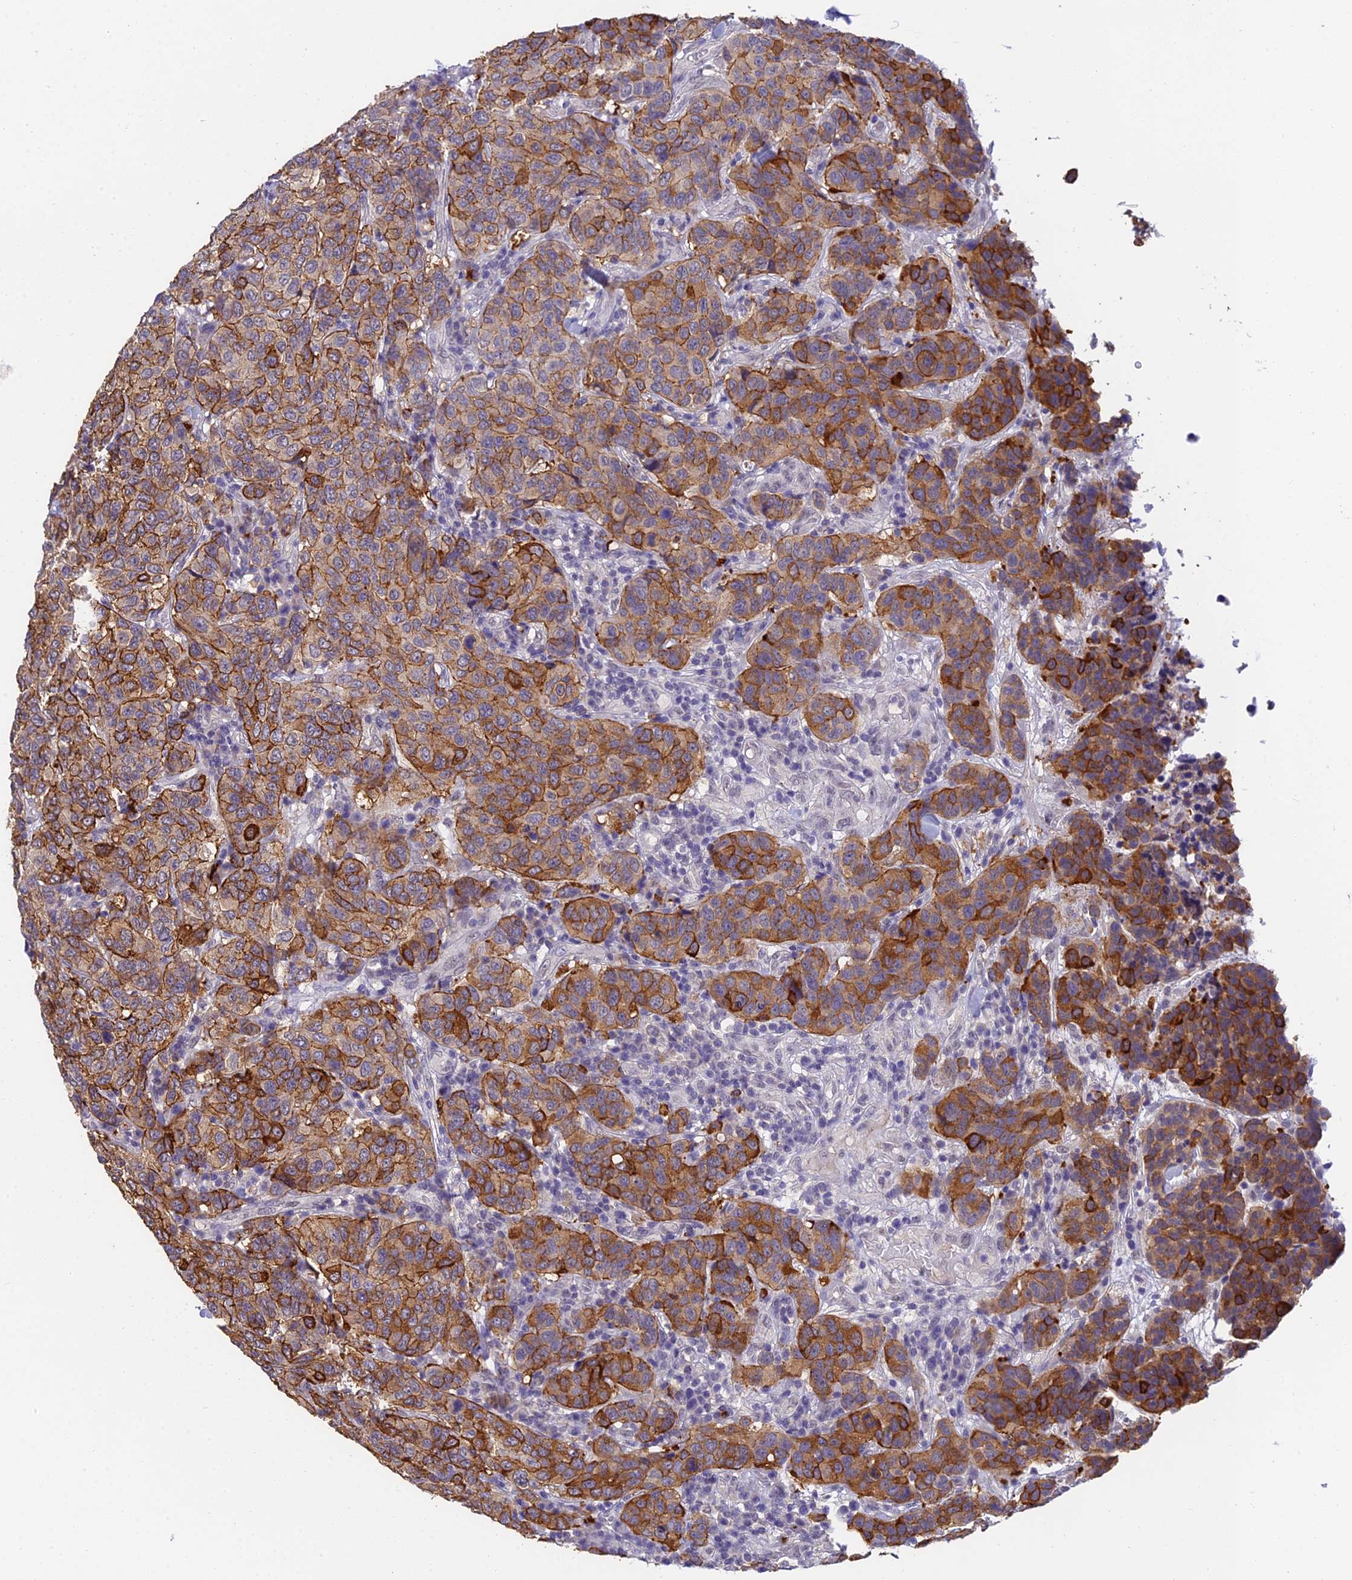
{"staining": {"intensity": "strong", "quantity": ">75%", "location": "cytoplasmic/membranous"}, "tissue": "breast cancer", "cell_type": "Tumor cells", "image_type": "cancer", "snomed": [{"axis": "morphology", "description": "Duct carcinoma"}, {"axis": "topography", "description": "Breast"}], "caption": "This is an image of IHC staining of breast cancer (infiltrating ductal carcinoma), which shows strong staining in the cytoplasmic/membranous of tumor cells.", "gene": "HOXB1", "patient": {"sex": "female", "age": 55}}